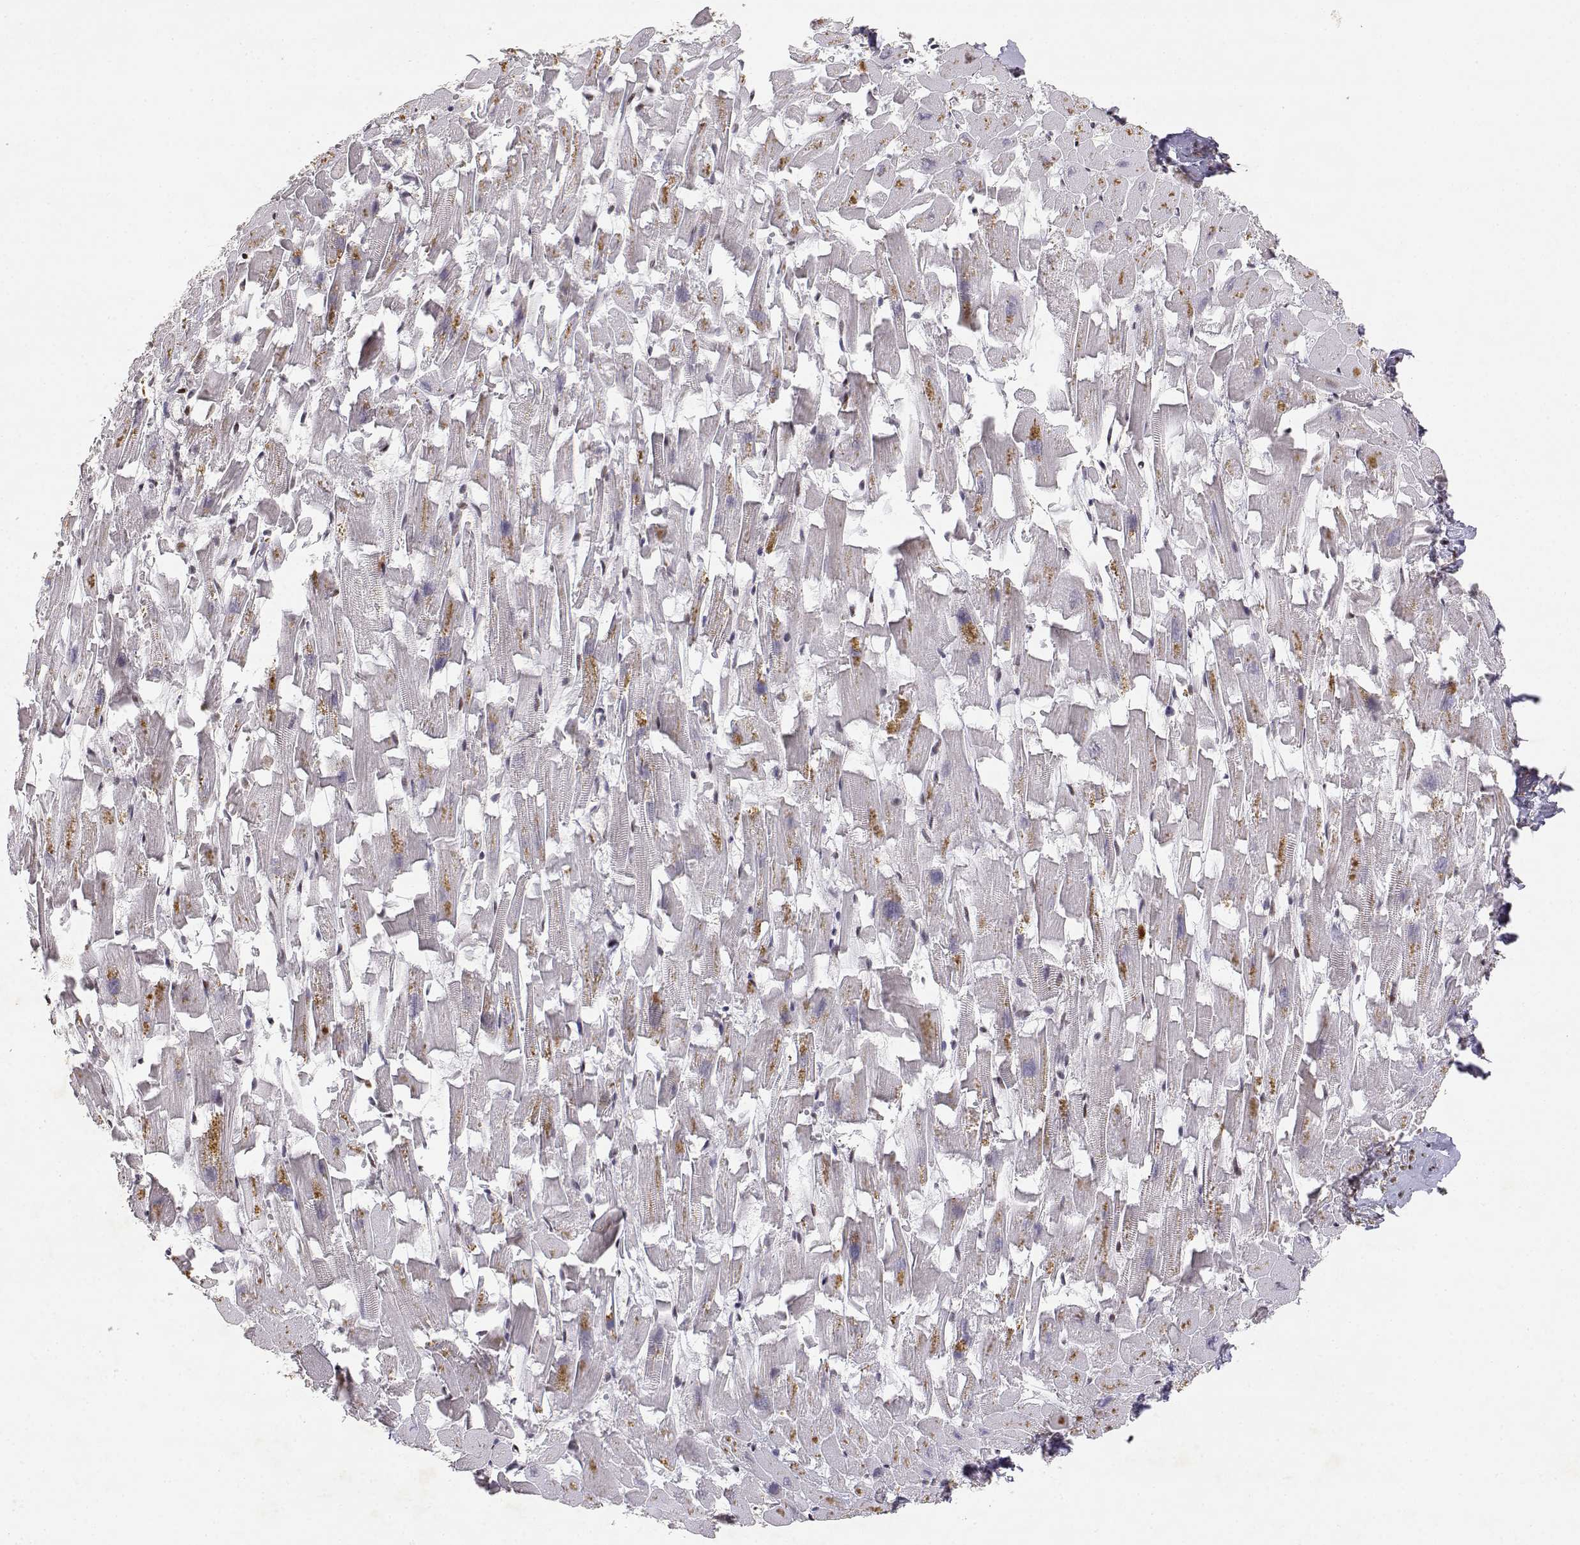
{"staining": {"intensity": "moderate", "quantity": "<25%", "location": "nuclear"}, "tissue": "heart muscle", "cell_type": "Cardiomyocytes", "image_type": "normal", "snomed": [{"axis": "morphology", "description": "Normal tissue, NOS"}, {"axis": "topography", "description": "Heart"}], "caption": "The image displays a brown stain indicating the presence of a protein in the nuclear of cardiomyocytes in heart muscle. The protein is stained brown, and the nuclei are stained in blue (DAB (3,3'-diaminobenzidine) IHC with brightfield microscopy, high magnification).", "gene": "RSF1", "patient": {"sex": "female", "age": 64}}